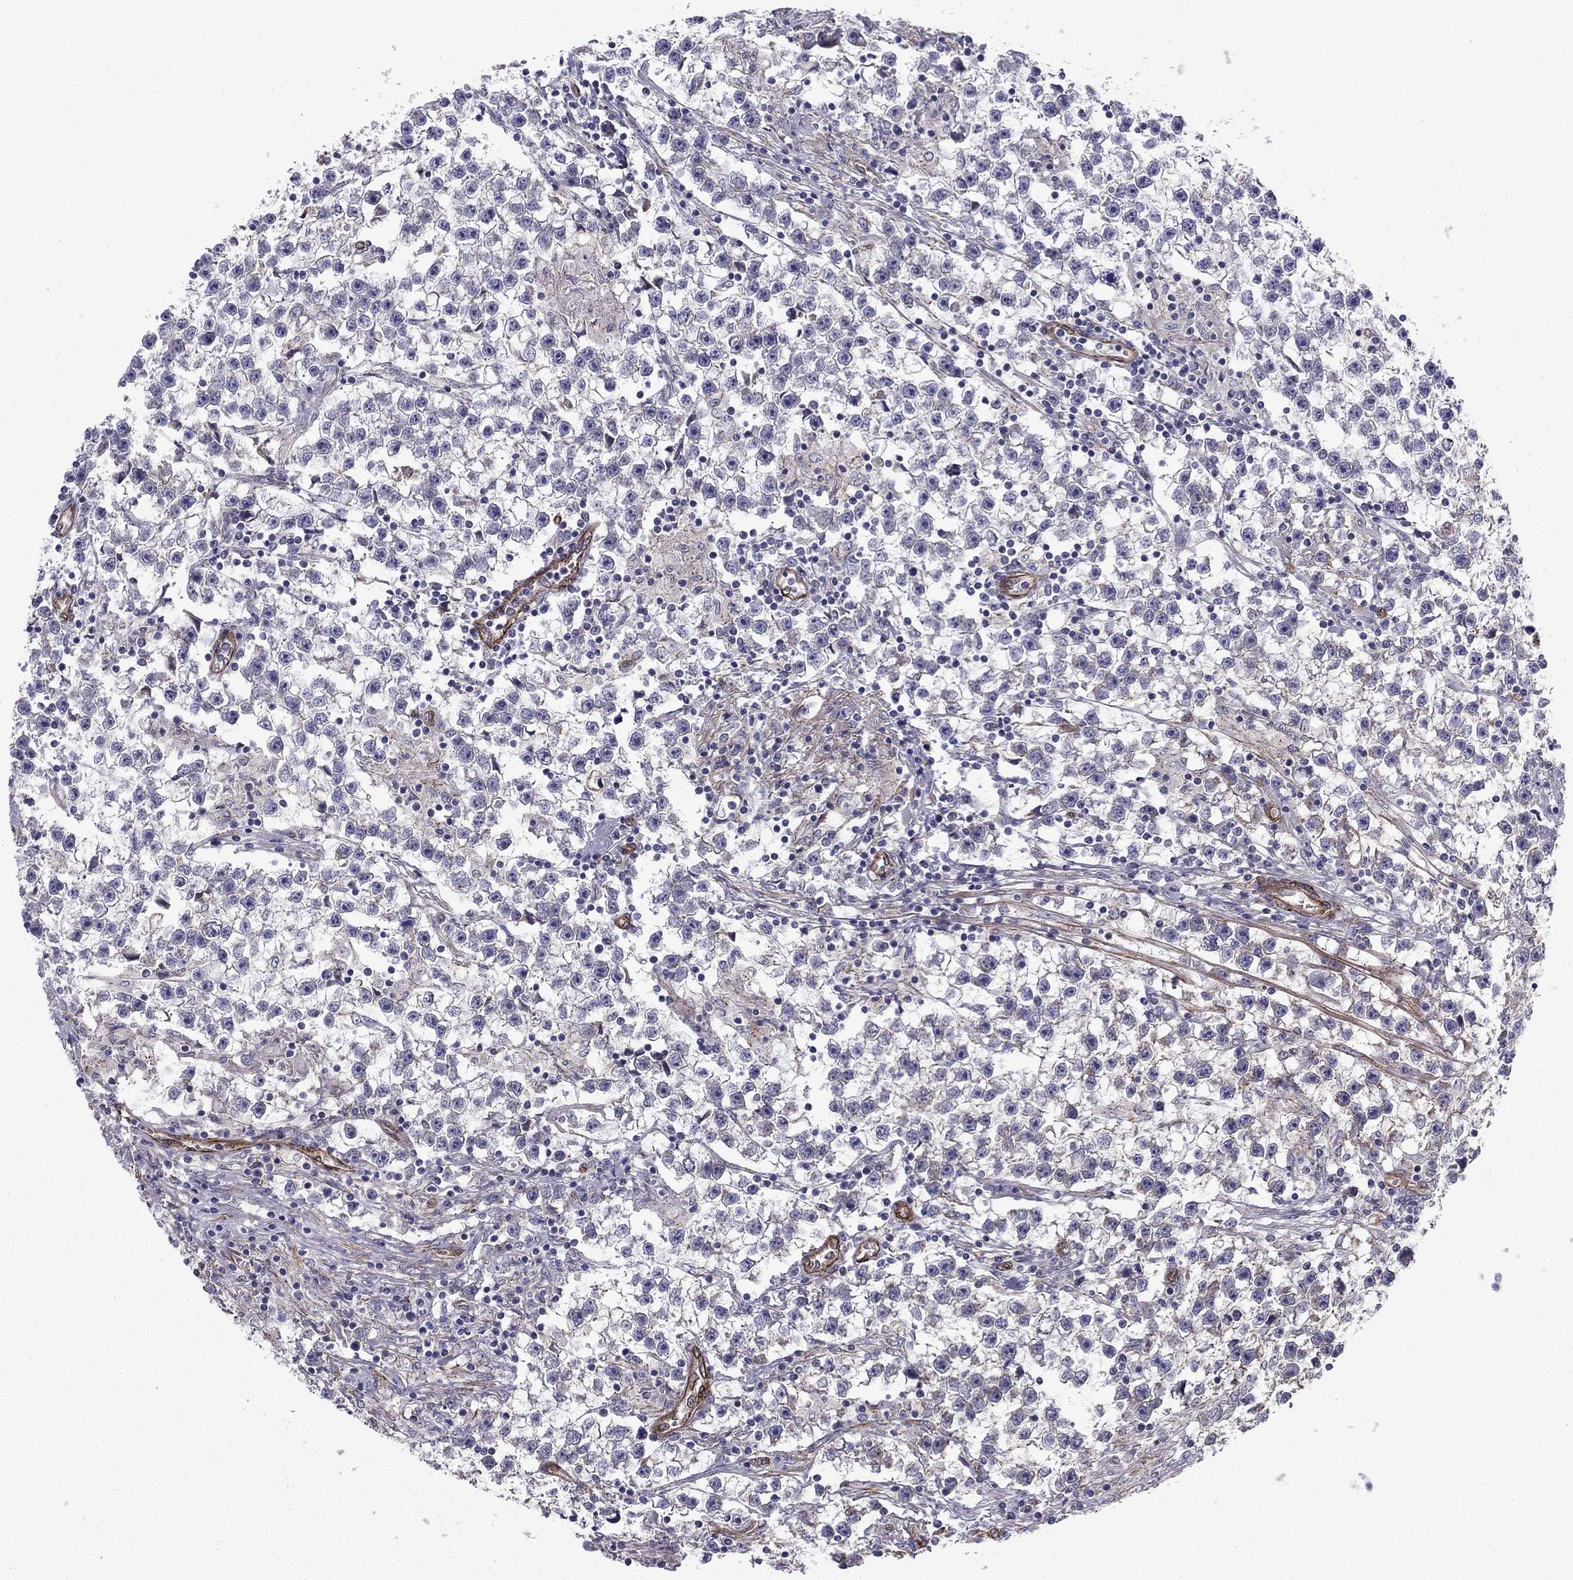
{"staining": {"intensity": "negative", "quantity": "none", "location": "none"}, "tissue": "testis cancer", "cell_type": "Tumor cells", "image_type": "cancer", "snomed": [{"axis": "morphology", "description": "Seminoma, NOS"}, {"axis": "topography", "description": "Testis"}], "caption": "High magnification brightfield microscopy of testis cancer stained with DAB (3,3'-diaminobenzidine) (brown) and counterstained with hematoxylin (blue): tumor cells show no significant expression.", "gene": "SHMT1", "patient": {"sex": "male", "age": 59}}